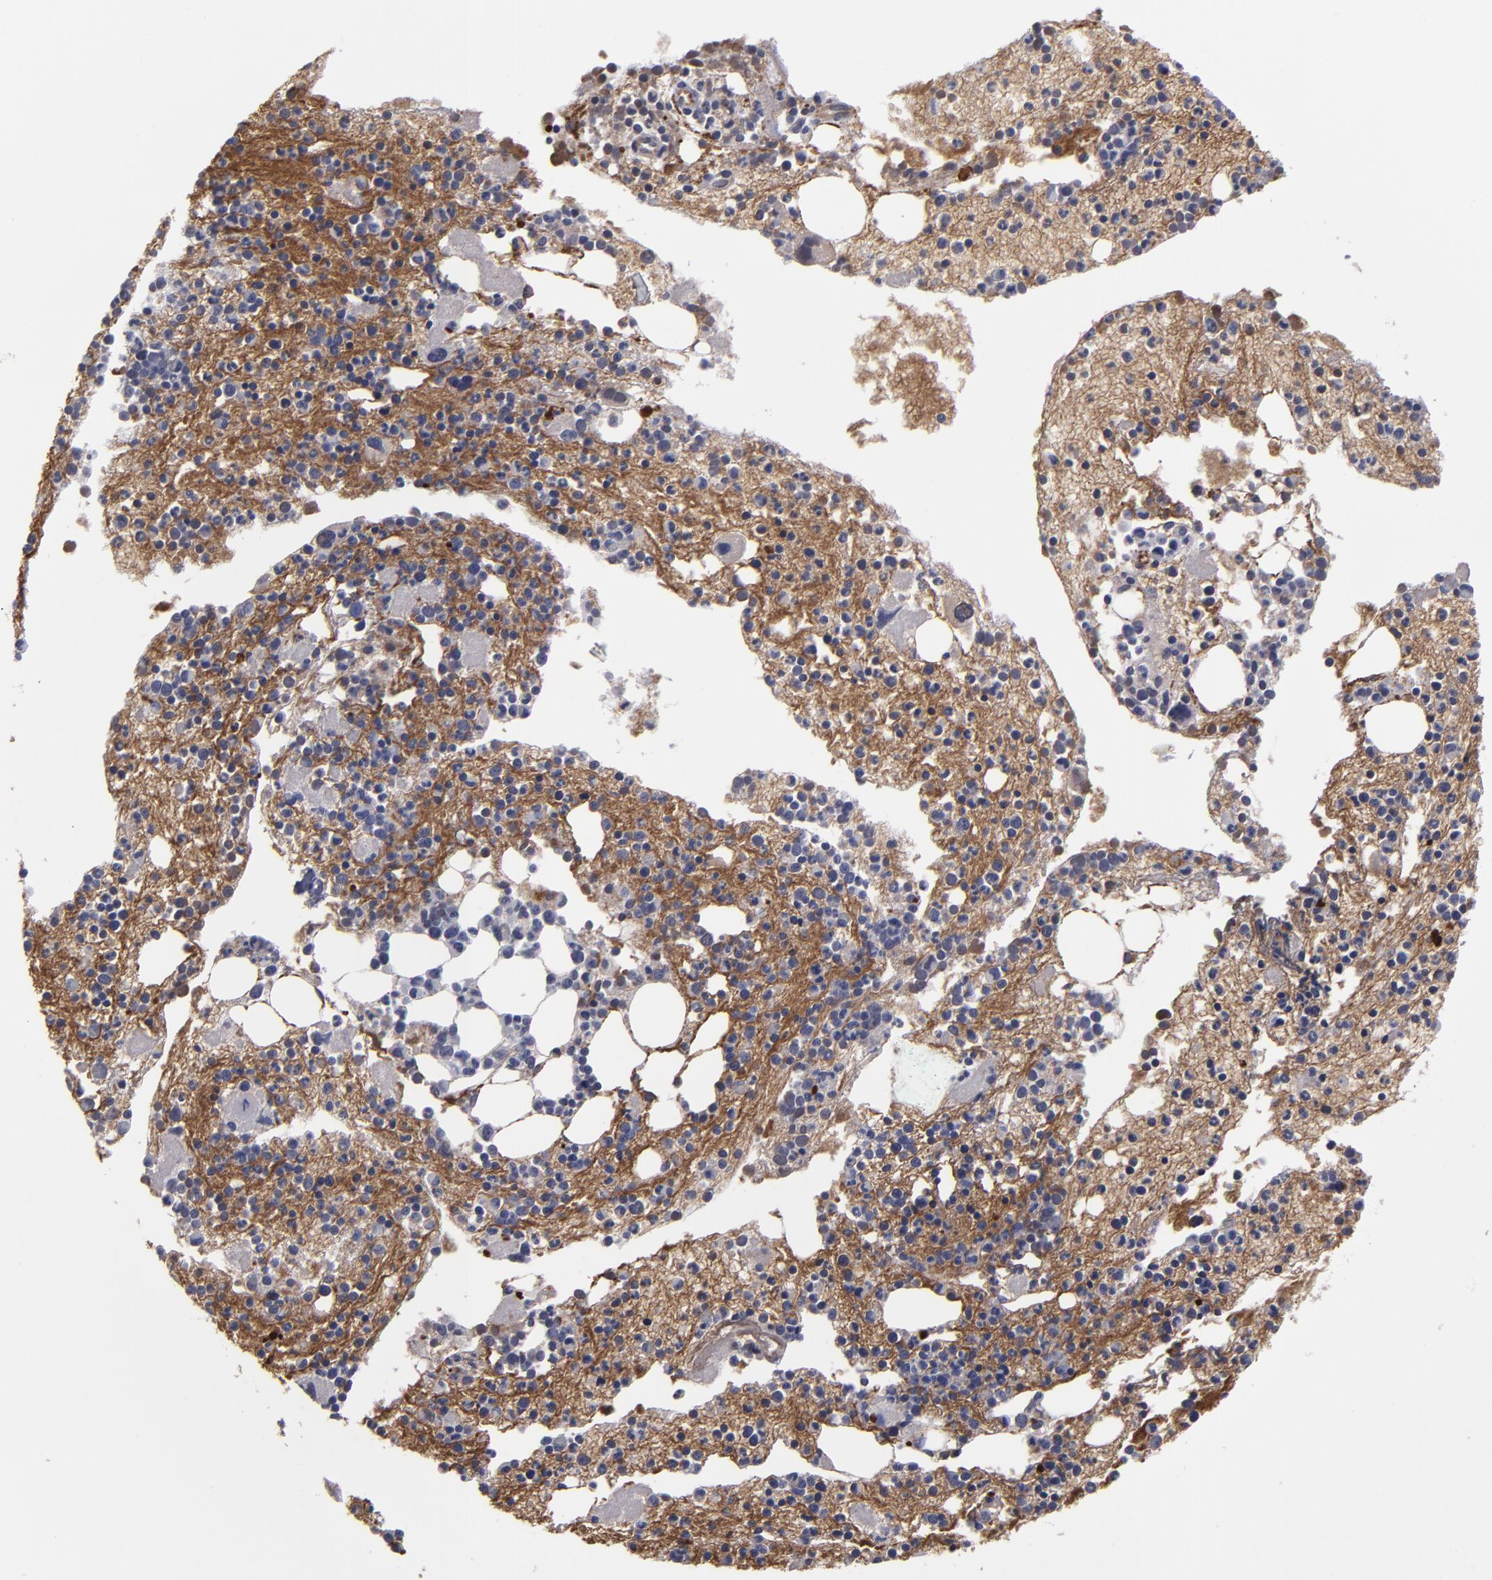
{"staining": {"intensity": "moderate", "quantity": "<25%", "location": "cytoplasmic/membranous"}, "tissue": "bone marrow", "cell_type": "Hematopoietic cells", "image_type": "normal", "snomed": [{"axis": "morphology", "description": "Normal tissue, NOS"}, {"axis": "topography", "description": "Bone marrow"}], "caption": "A low amount of moderate cytoplasmic/membranous positivity is identified in approximately <25% of hematopoietic cells in unremarkable bone marrow.", "gene": "ITIH4", "patient": {"sex": "male", "age": 15}}